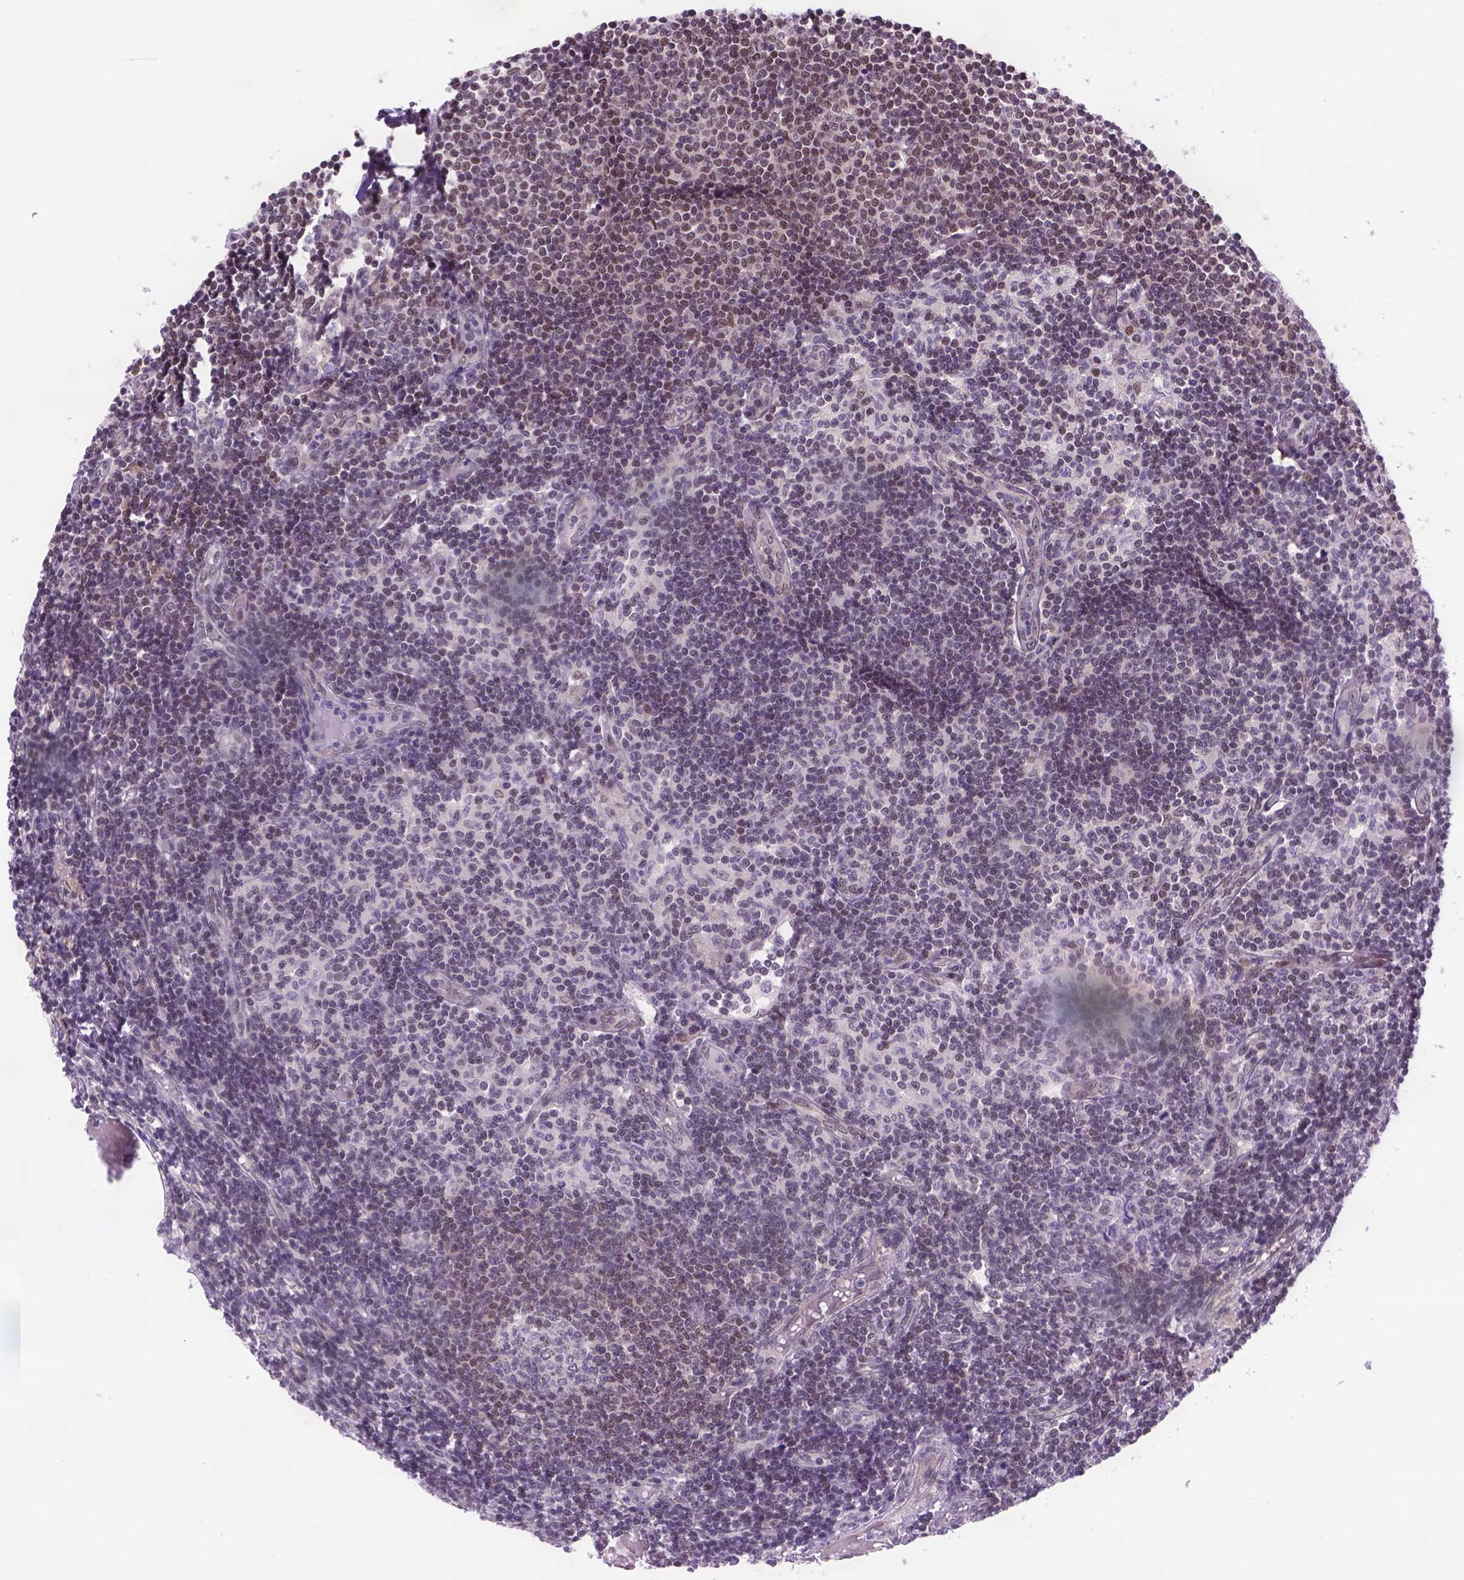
{"staining": {"intensity": "negative", "quantity": "none", "location": "none"}, "tissue": "lymph node", "cell_type": "Germinal center cells", "image_type": "normal", "snomed": [{"axis": "morphology", "description": "Normal tissue, NOS"}, {"axis": "topography", "description": "Lymph node"}], "caption": "This is an IHC micrograph of benign human lymph node. There is no expression in germinal center cells.", "gene": "MGMT", "patient": {"sex": "female", "age": 69}}